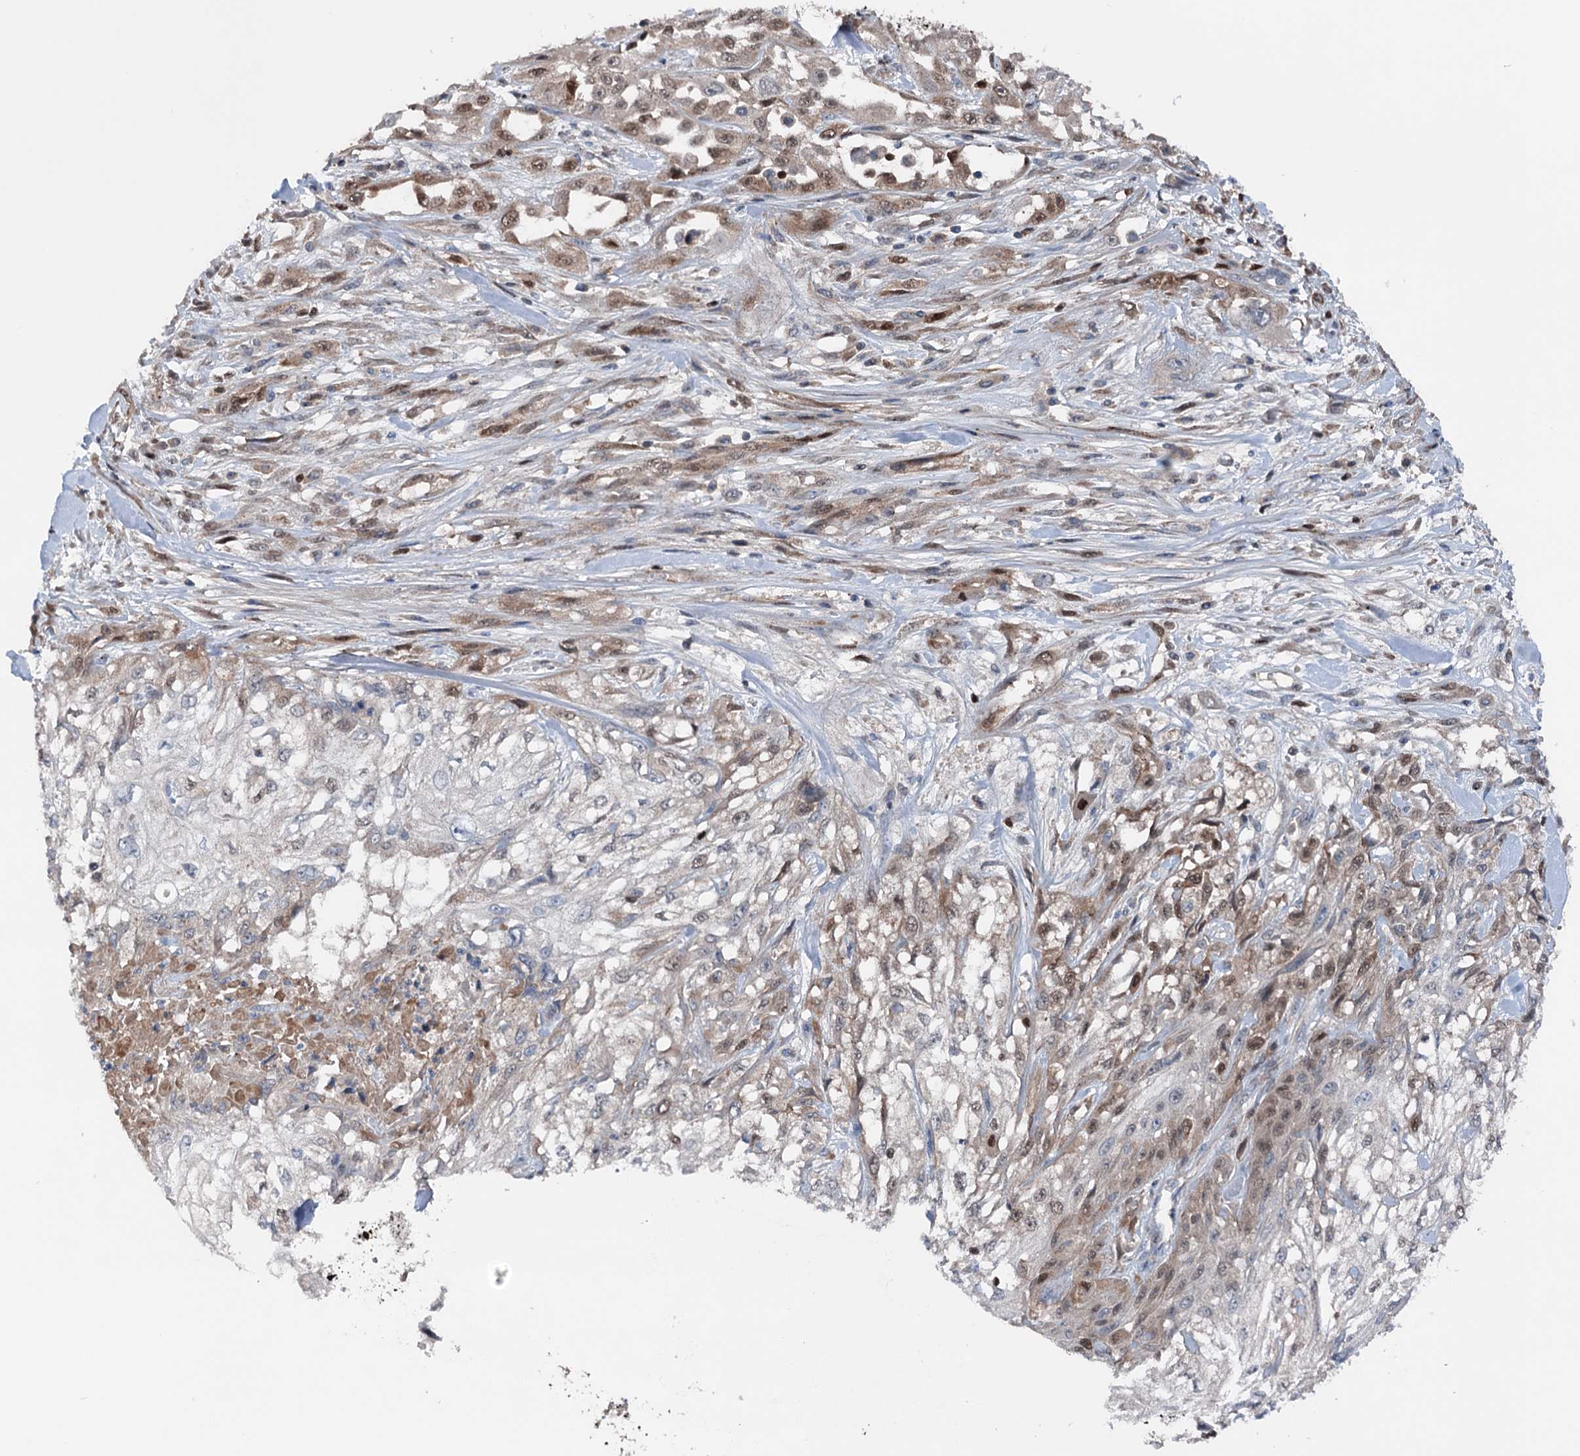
{"staining": {"intensity": "weak", "quantity": "25%-75%", "location": "cytoplasmic/membranous,nuclear"}, "tissue": "skin cancer", "cell_type": "Tumor cells", "image_type": "cancer", "snomed": [{"axis": "morphology", "description": "Squamous cell carcinoma, NOS"}, {"axis": "morphology", "description": "Squamous cell carcinoma, metastatic, NOS"}, {"axis": "topography", "description": "Skin"}, {"axis": "topography", "description": "Lymph node"}], "caption": "A high-resolution photomicrograph shows immunohistochemistry (IHC) staining of skin squamous cell carcinoma, which exhibits weak cytoplasmic/membranous and nuclear expression in approximately 25%-75% of tumor cells.", "gene": "NCAPD2", "patient": {"sex": "male", "age": 75}}